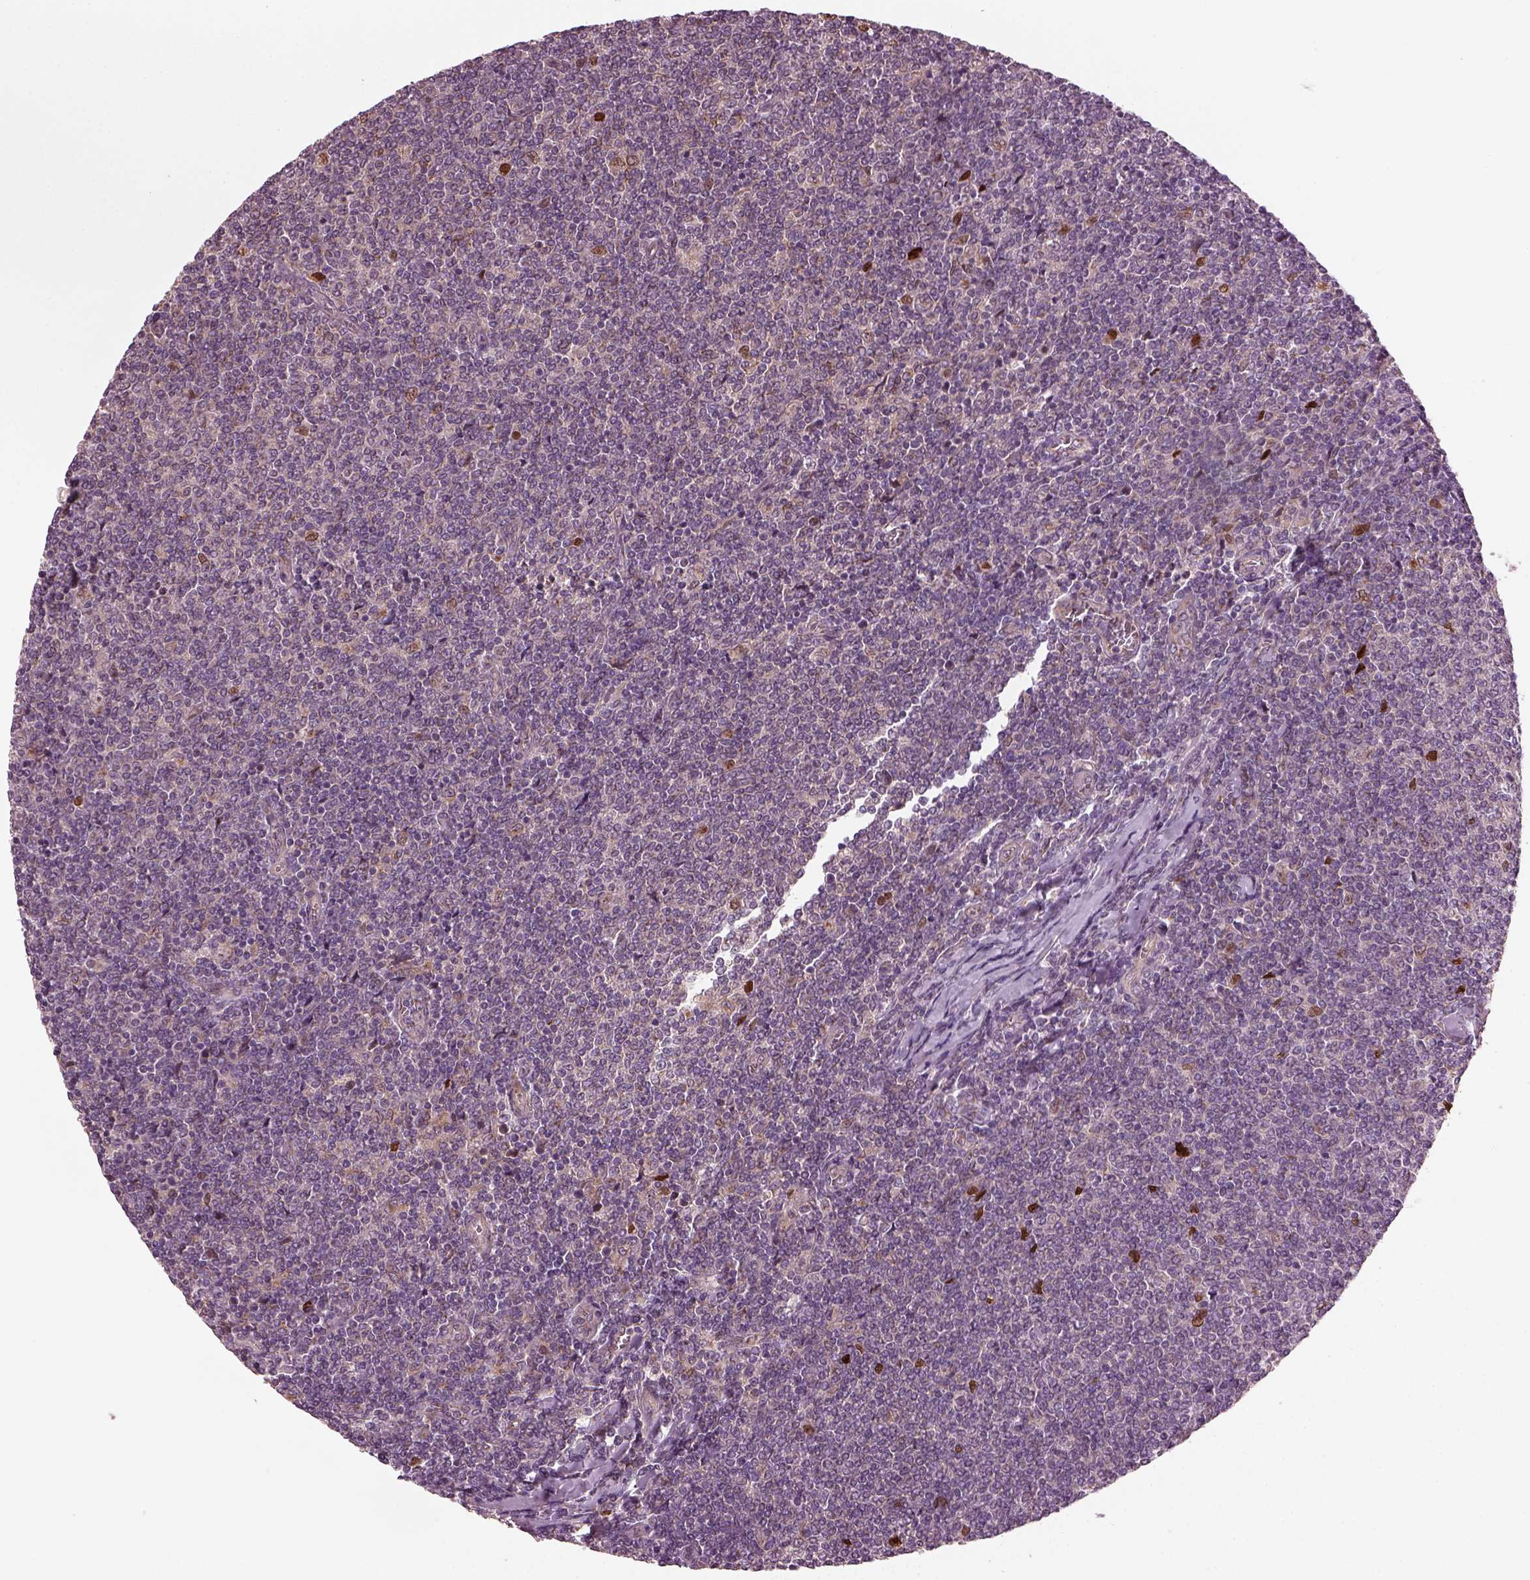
{"staining": {"intensity": "strong", "quantity": "<25%", "location": "cytoplasmic/membranous"}, "tissue": "lymphoma", "cell_type": "Tumor cells", "image_type": "cancer", "snomed": [{"axis": "morphology", "description": "Malignant lymphoma, non-Hodgkin's type, Low grade"}, {"axis": "topography", "description": "Lymph node"}], "caption": "Approximately <25% of tumor cells in human lymphoma show strong cytoplasmic/membranous protein staining as visualized by brown immunohistochemical staining.", "gene": "RUFY3", "patient": {"sex": "male", "age": 52}}